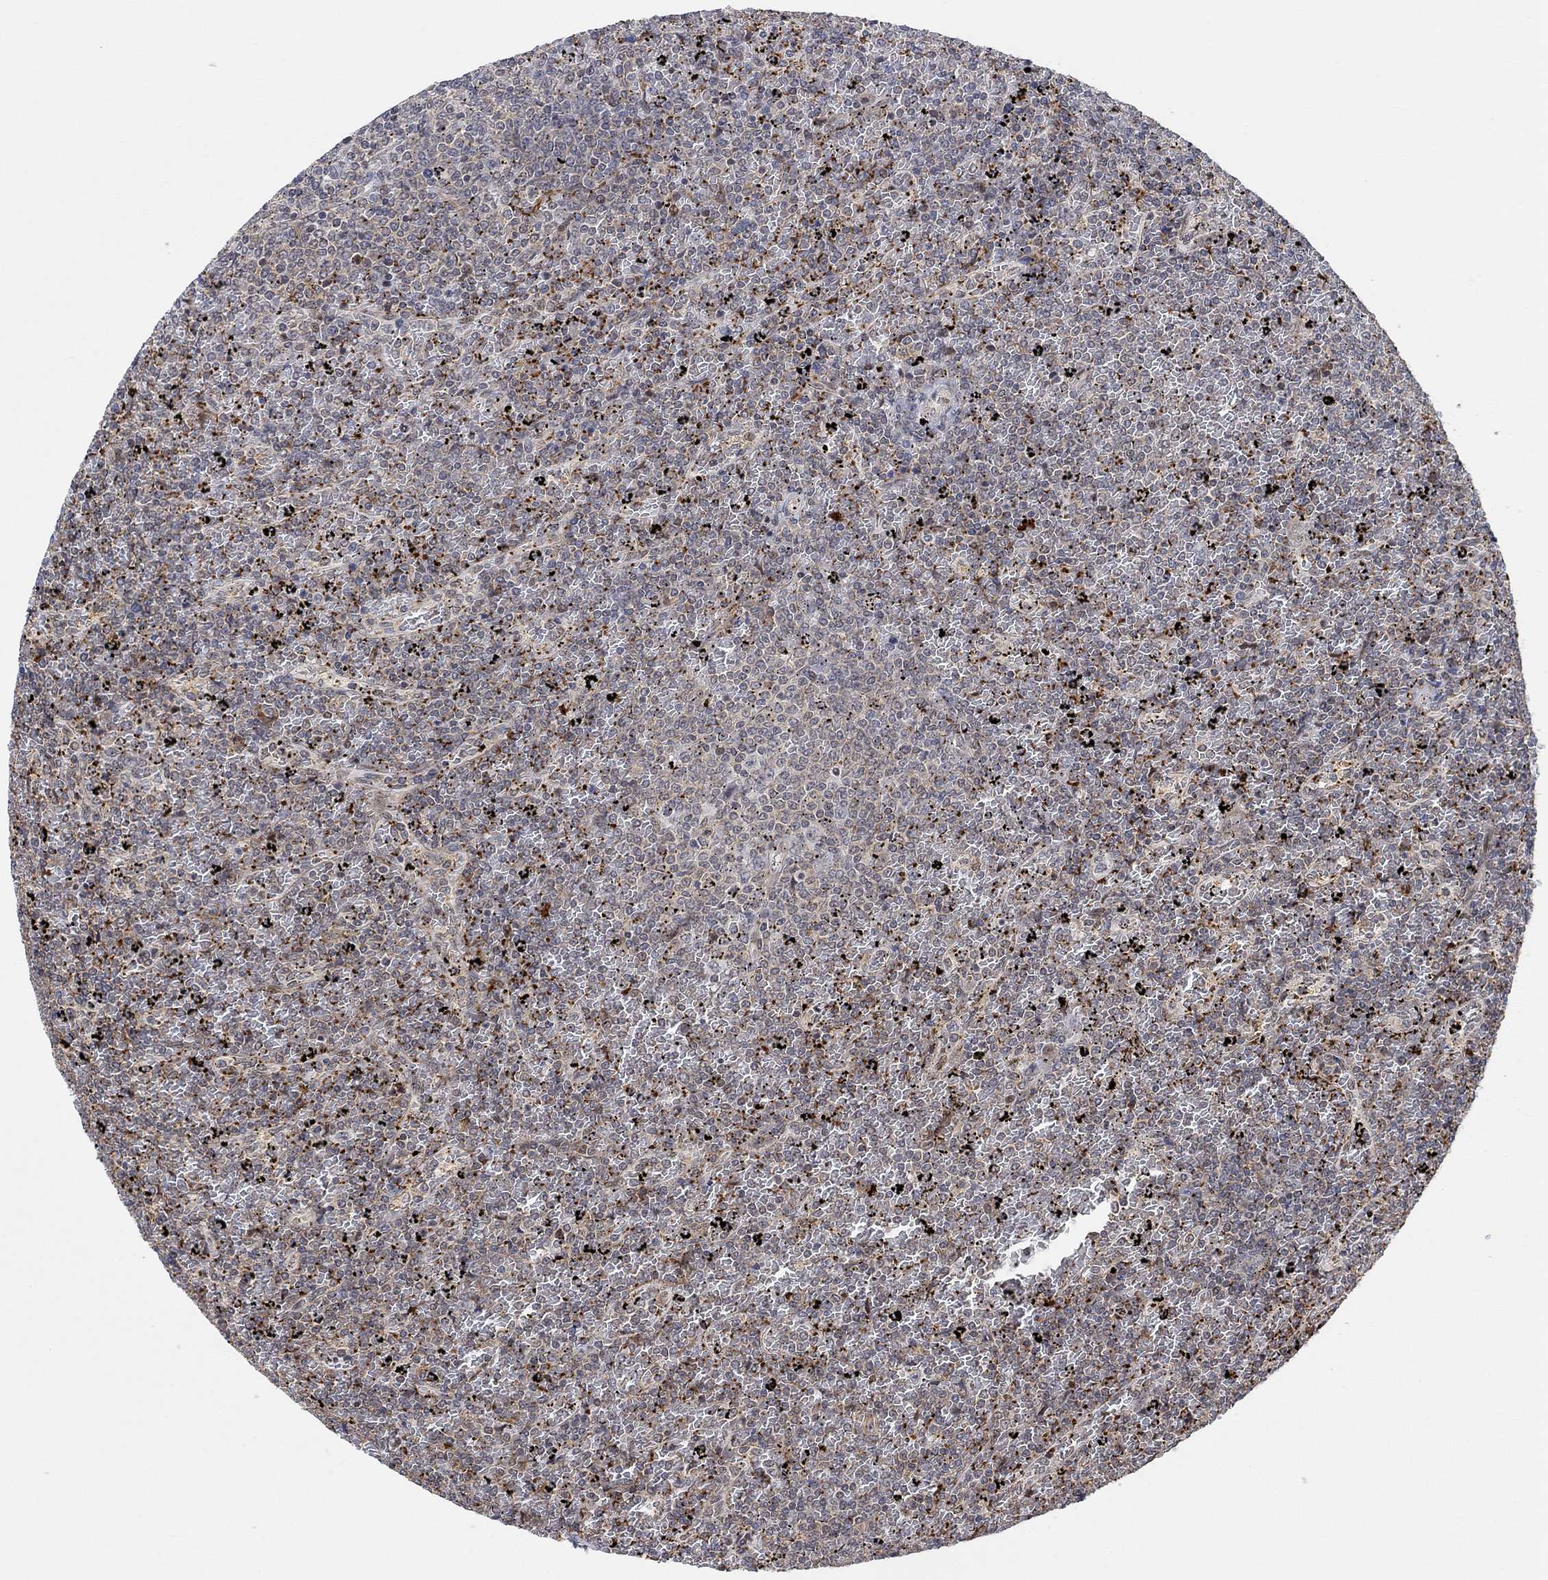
{"staining": {"intensity": "negative", "quantity": "none", "location": "none"}, "tissue": "lymphoma", "cell_type": "Tumor cells", "image_type": "cancer", "snomed": [{"axis": "morphology", "description": "Malignant lymphoma, non-Hodgkin's type, Low grade"}, {"axis": "topography", "description": "Spleen"}], "caption": "Lymphoma was stained to show a protein in brown. There is no significant expression in tumor cells.", "gene": "PWWP2B", "patient": {"sex": "female", "age": 77}}